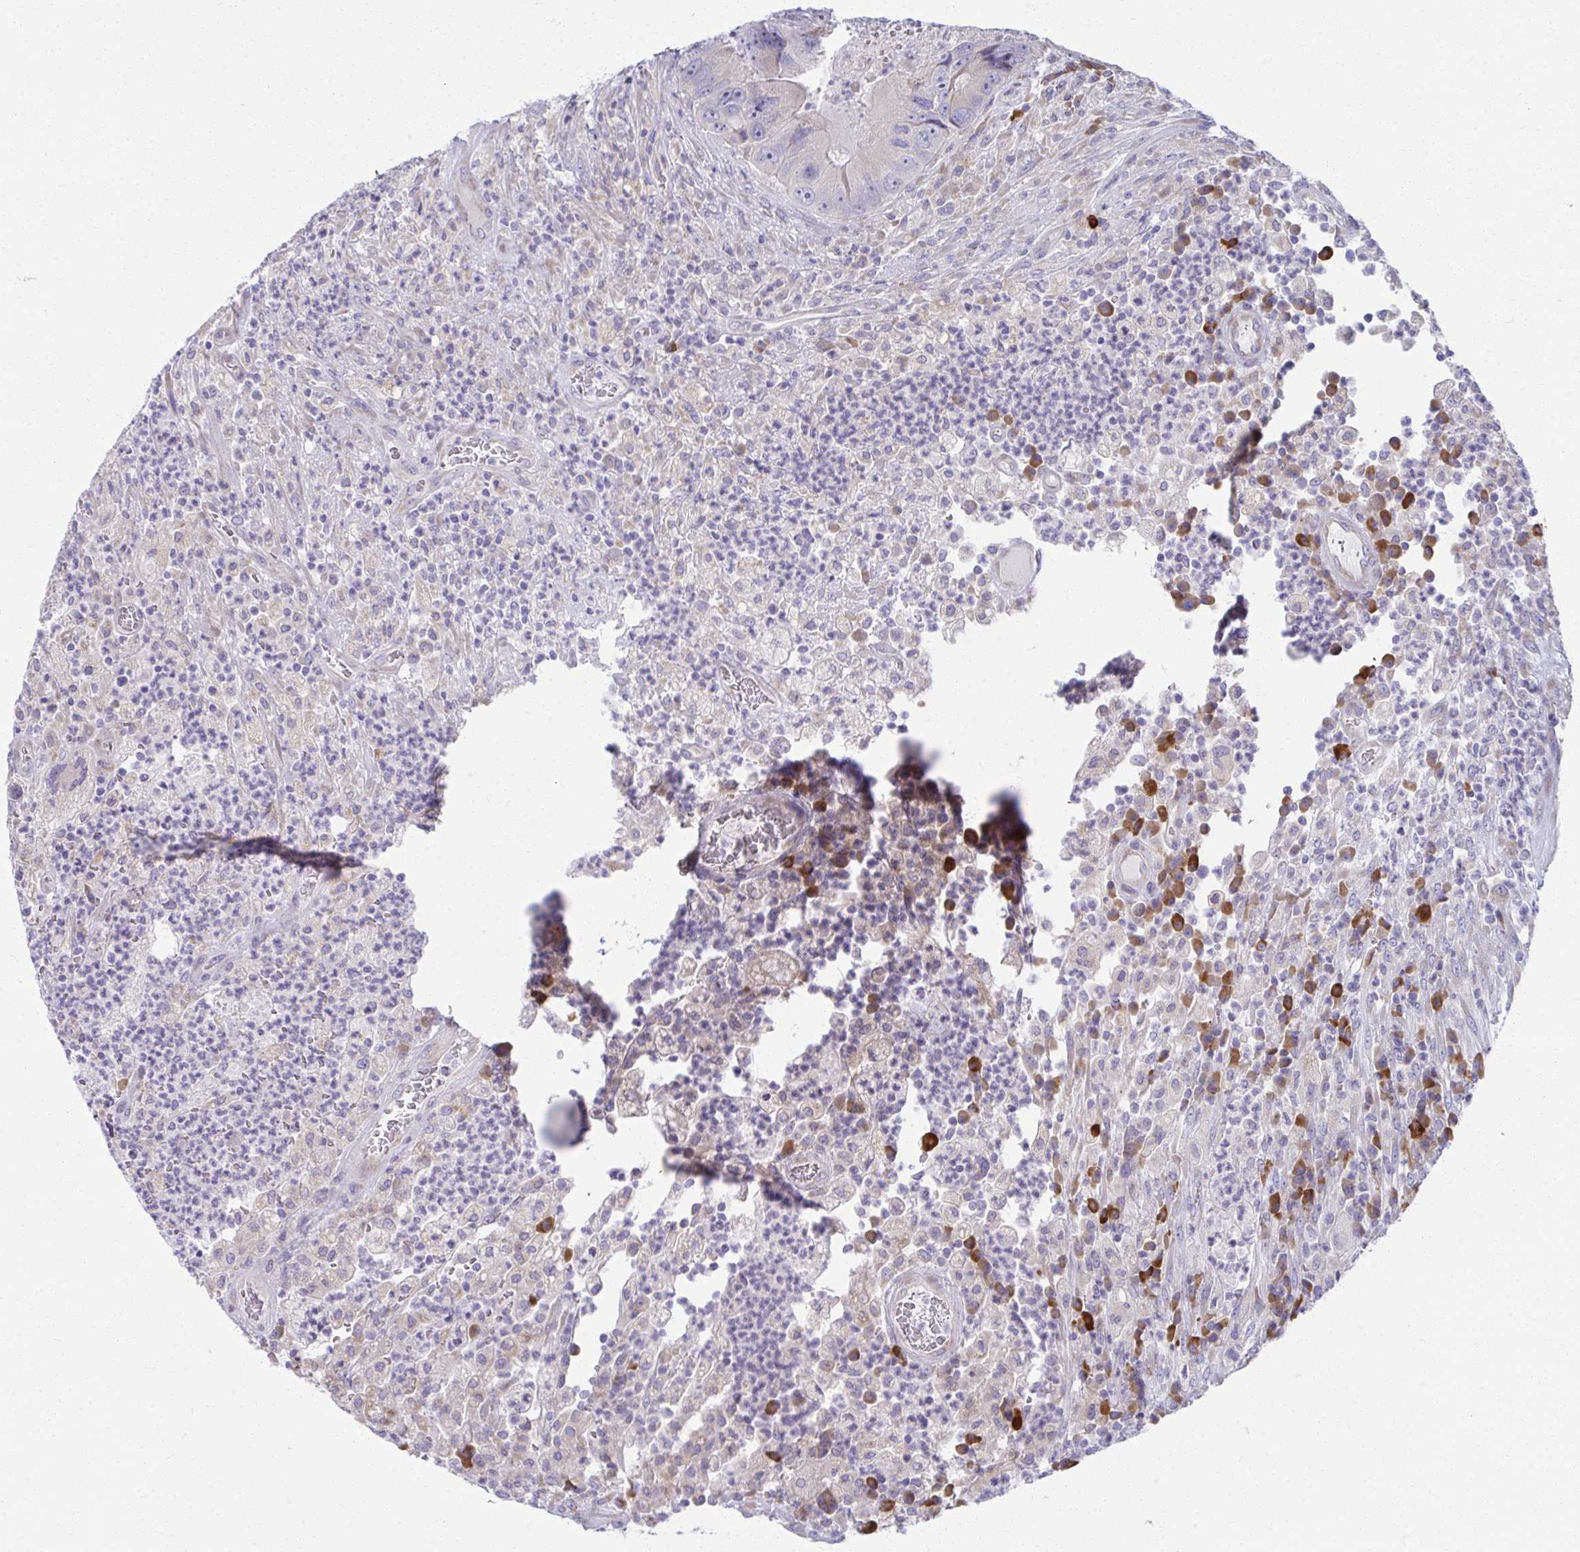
{"staining": {"intensity": "negative", "quantity": "none", "location": "none"}, "tissue": "colorectal cancer", "cell_type": "Tumor cells", "image_type": "cancer", "snomed": [{"axis": "morphology", "description": "Adenocarcinoma, NOS"}, {"axis": "topography", "description": "Colon"}], "caption": "An immunohistochemistry micrograph of colorectal cancer (adenocarcinoma) is shown. There is no staining in tumor cells of colorectal cancer (adenocarcinoma). Brightfield microscopy of immunohistochemistry (IHC) stained with DAB (3,3'-diaminobenzidine) (brown) and hematoxylin (blue), captured at high magnification.", "gene": "FASLG", "patient": {"sex": "female", "age": 86}}